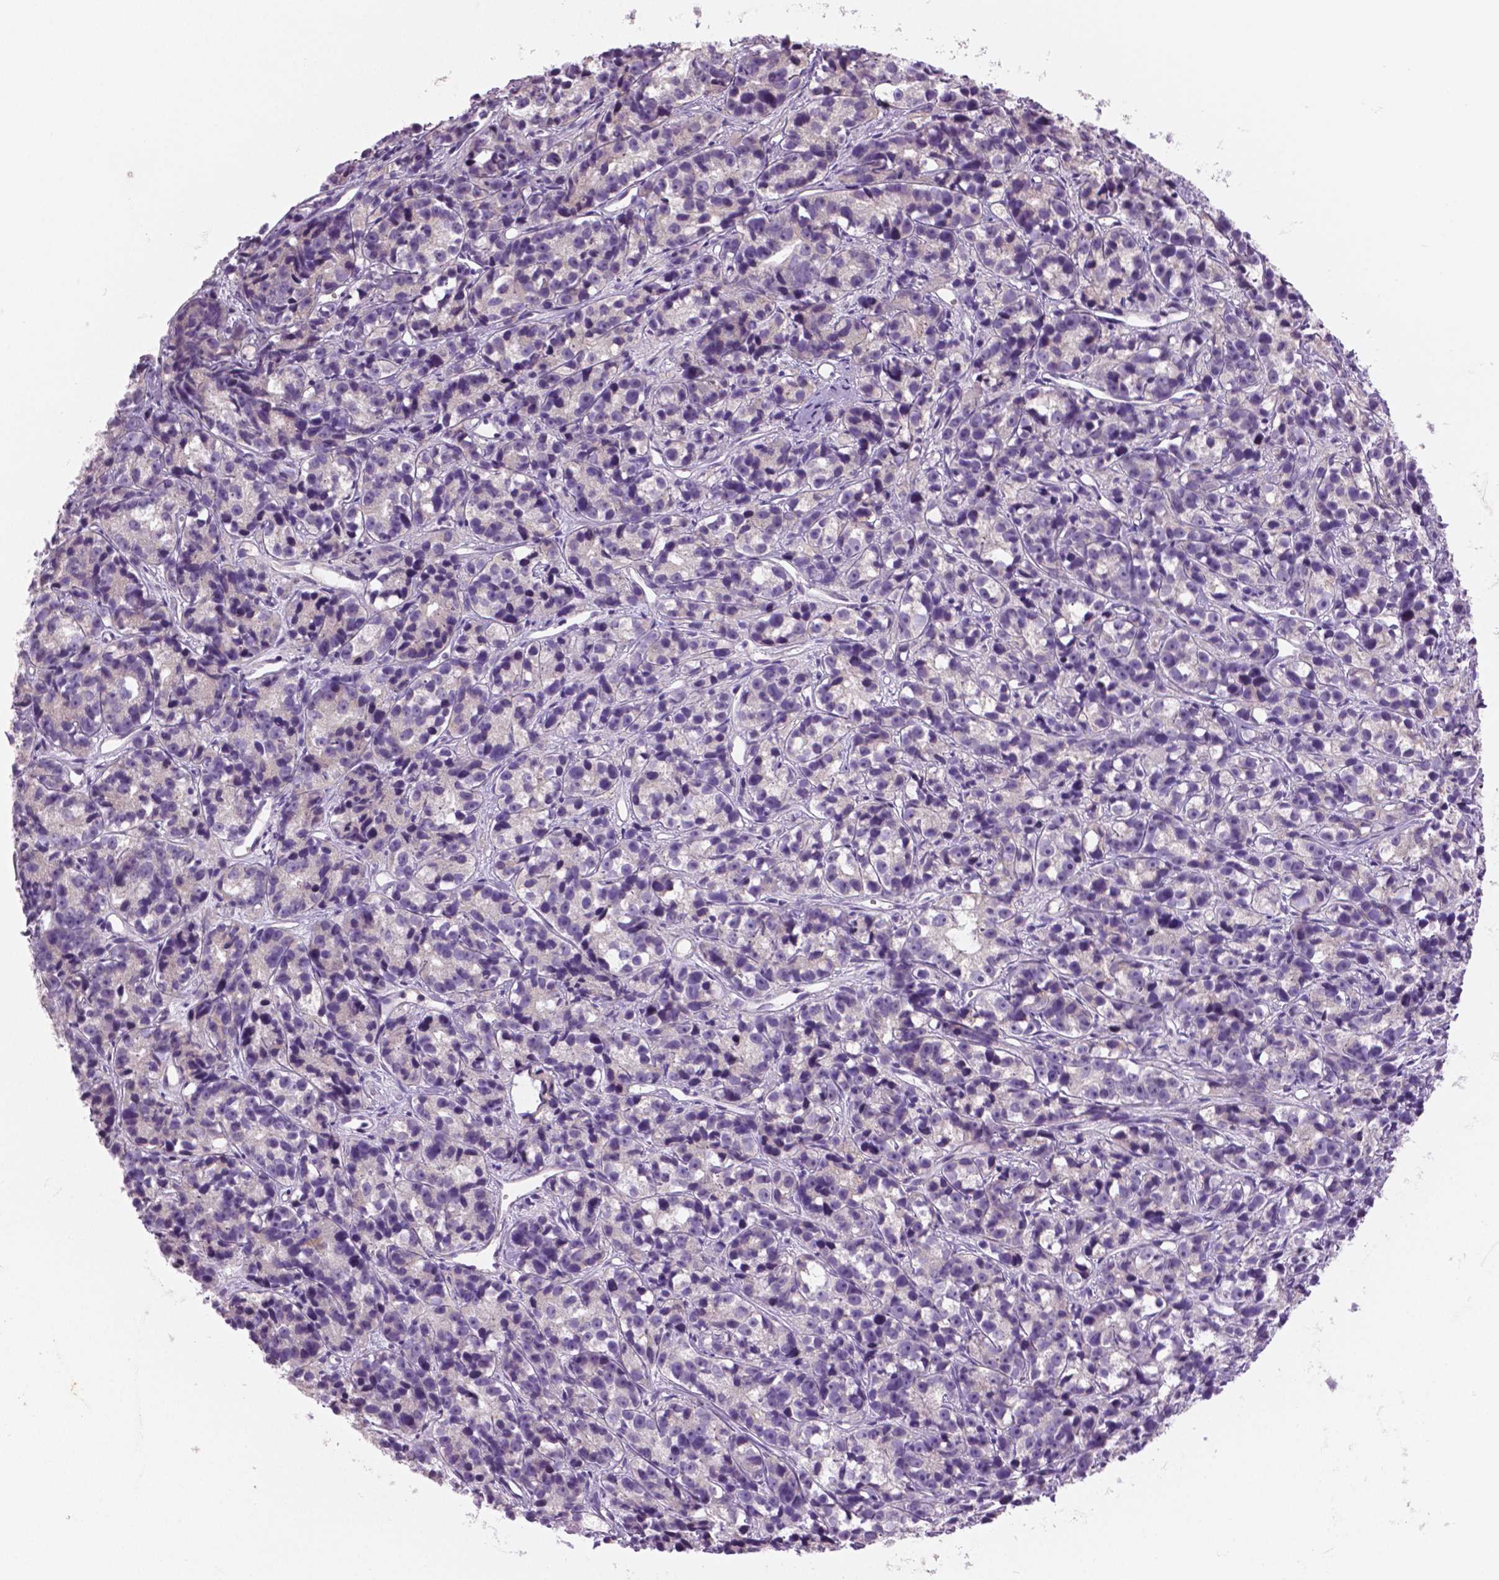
{"staining": {"intensity": "negative", "quantity": "none", "location": "none"}, "tissue": "prostate cancer", "cell_type": "Tumor cells", "image_type": "cancer", "snomed": [{"axis": "morphology", "description": "Adenocarcinoma, High grade"}, {"axis": "topography", "description": "Prostate"}], "caption": "High magnification brightfield microscopy of prostate cancer stained with DAB (3,3'-diaminobenzidine) (brown) and counterstained with hematoxylin (blue): tumor cells show no significant expression. The staining was performed using DAB to visualize the protein expression in brown, while the nuclei were stained in blue with hematoxylin (Magnification: 20x).", "gene": "DNAH12", "patient": {"sex": "male", "age": 77}}